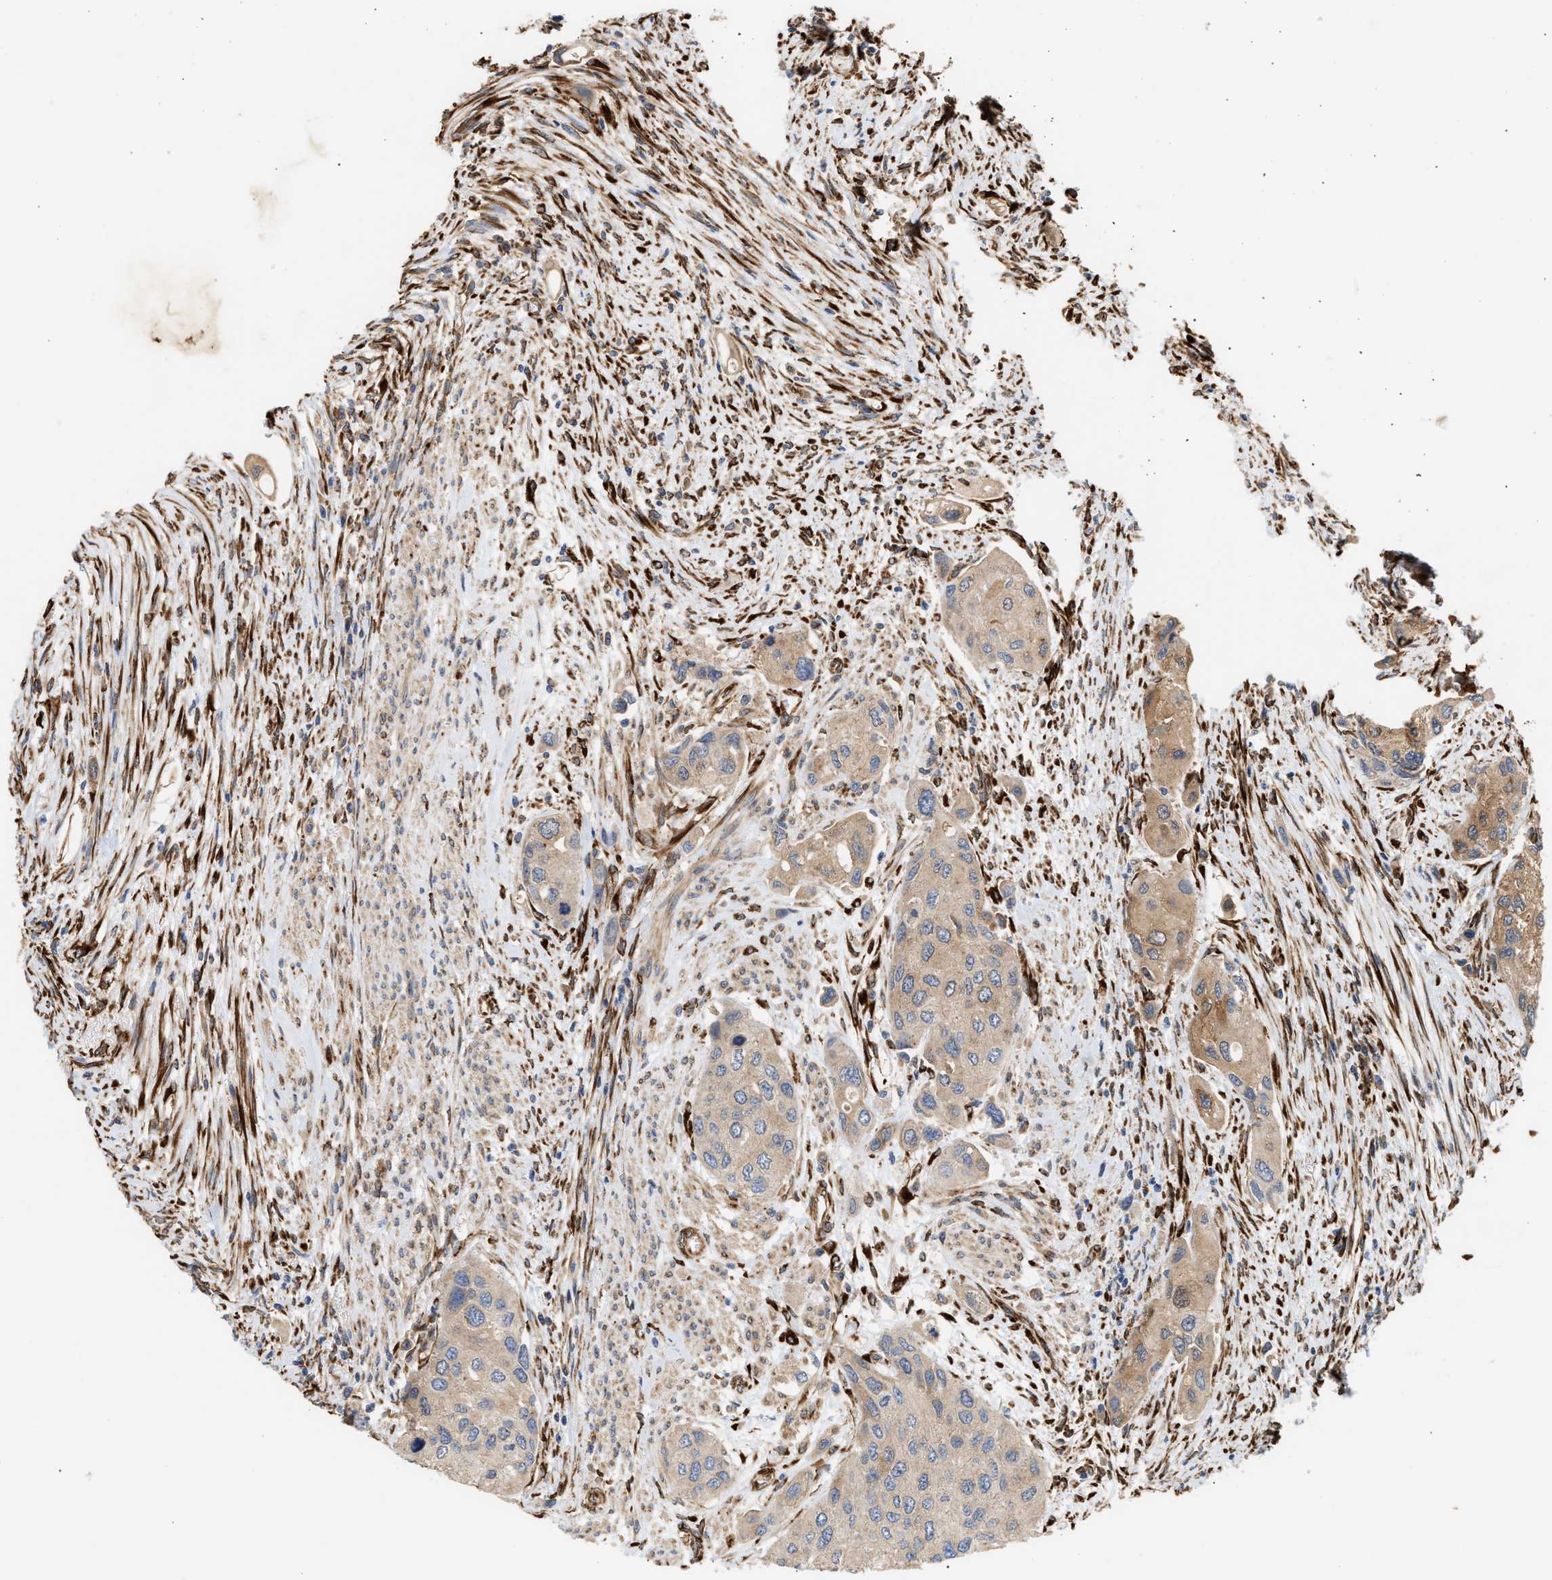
{"staining": {"intensity": "moderate", "quantity": "25%-75%", "location": "cytoplasmic/membranous"}, "tissue": "urothelial cancer", "cell_type": "Tumor cells", "image_type": "cancer", "snomed": [{"axis": "morphology", "description": "Urothelial carcinoma, High grade"}, {"axis": "topography", "description": "Urinary bladder"}], "caption": "High-power microscopy captured an IHC image of urothelial carcinoma (high-grade), revealing moderate cytoplasmic/membranous staining in about 25%-75% of tumor cells. (DAB = brown stain, brightfield microscopy at high magnification).", "gene": "PLCD1", "patient": {"sex": "female", "age": 56}}